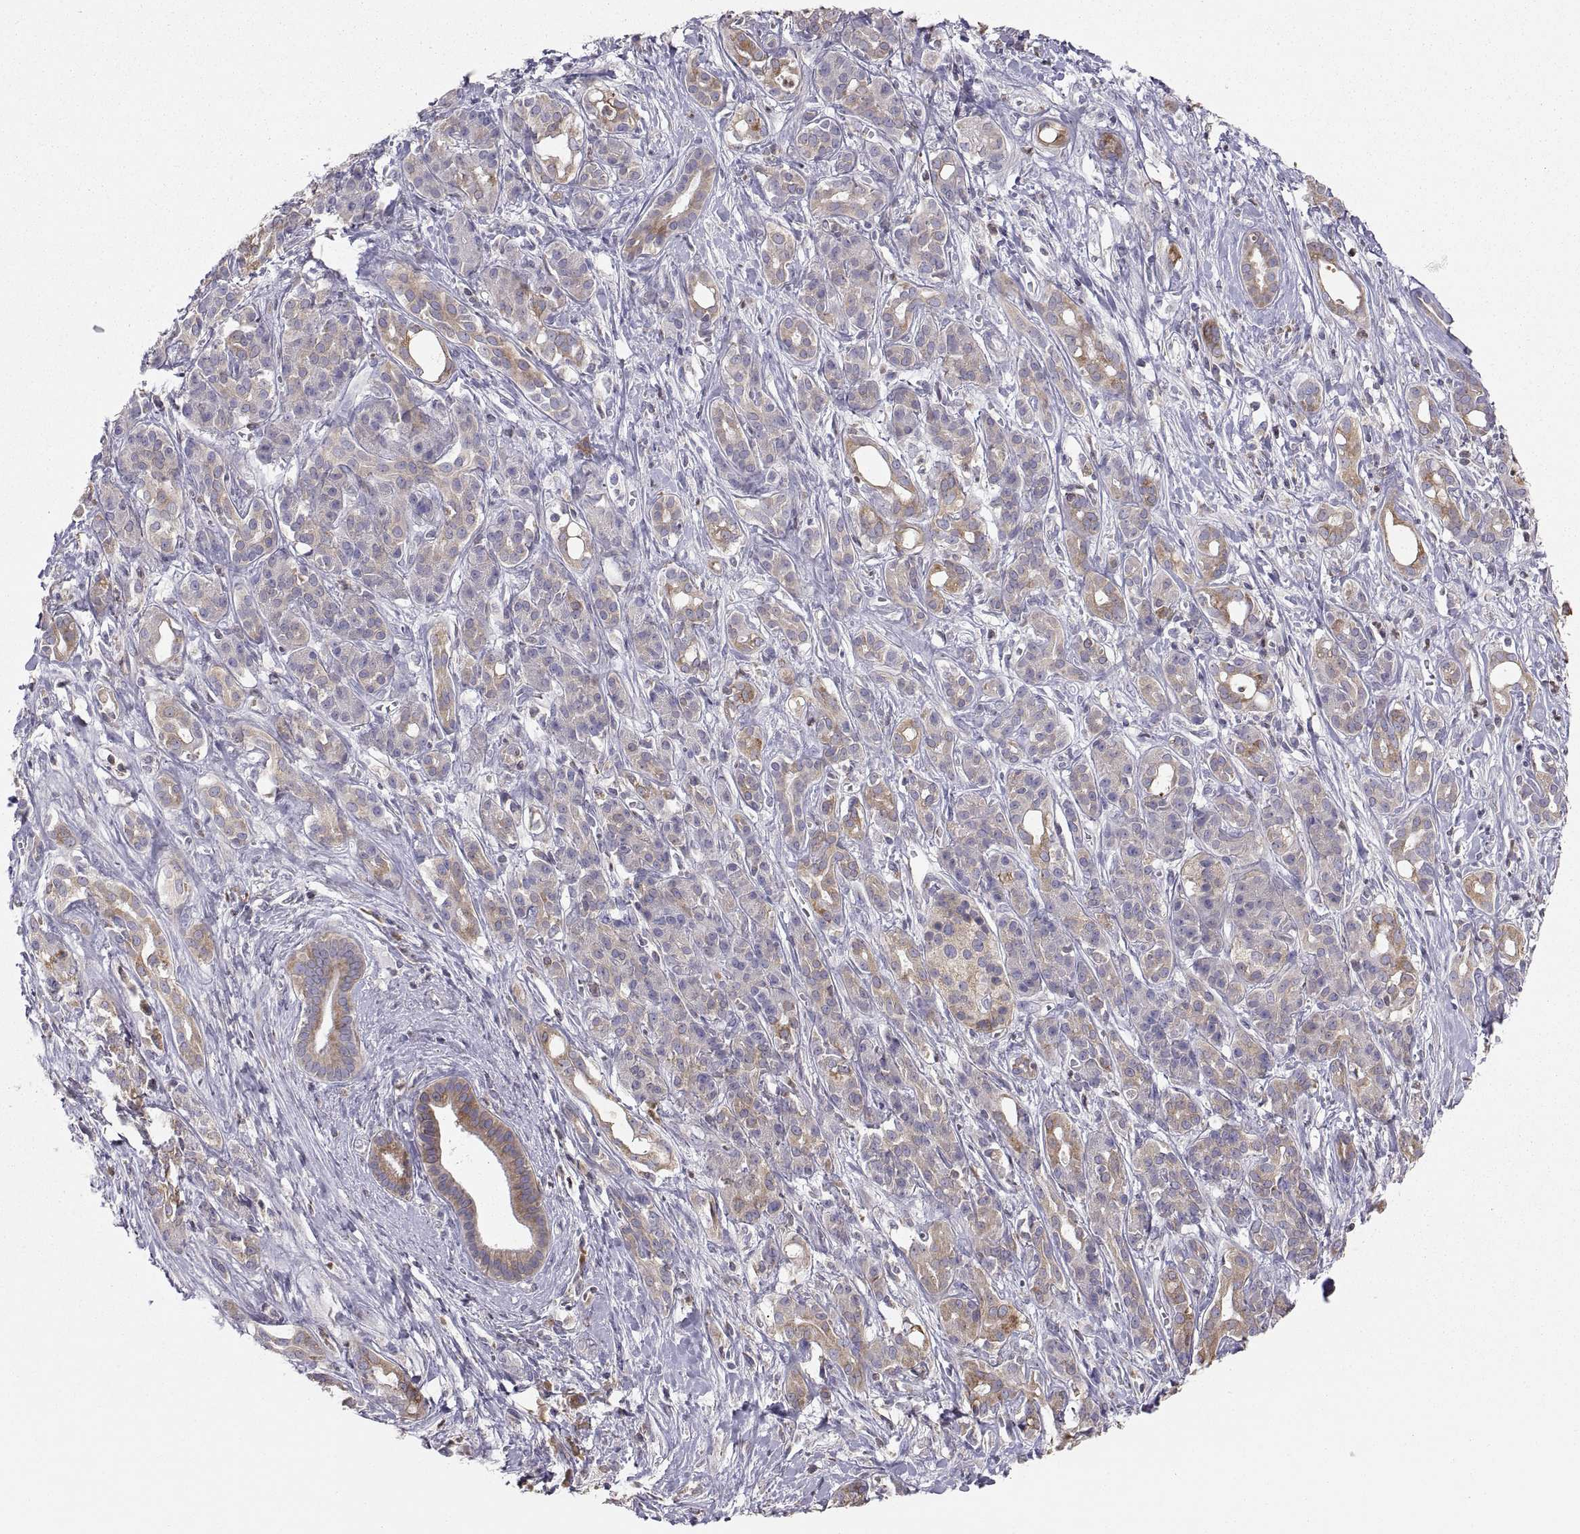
{"staining": {"intensity": "strong", "quantity": "<25%", "location": "cytoplasmic/membranous"}, "tissue": "pancreatic cancer", "cell_type": "Tumor cells", "image_type": "cancer", "snomed": [{"axis": "morphology", "description": "Adenocarcinoma, NOS"}, {"axis": "topography", "description": "Pancreas"}], "caption": "The immunohistochemical stain shows strong cytoplasmic/membranous positivity in tumor cells of pancreatic adenocarcinoma tissue.", "gene": "ERO1A", "patient": {"sex": "male", "age": 61}}